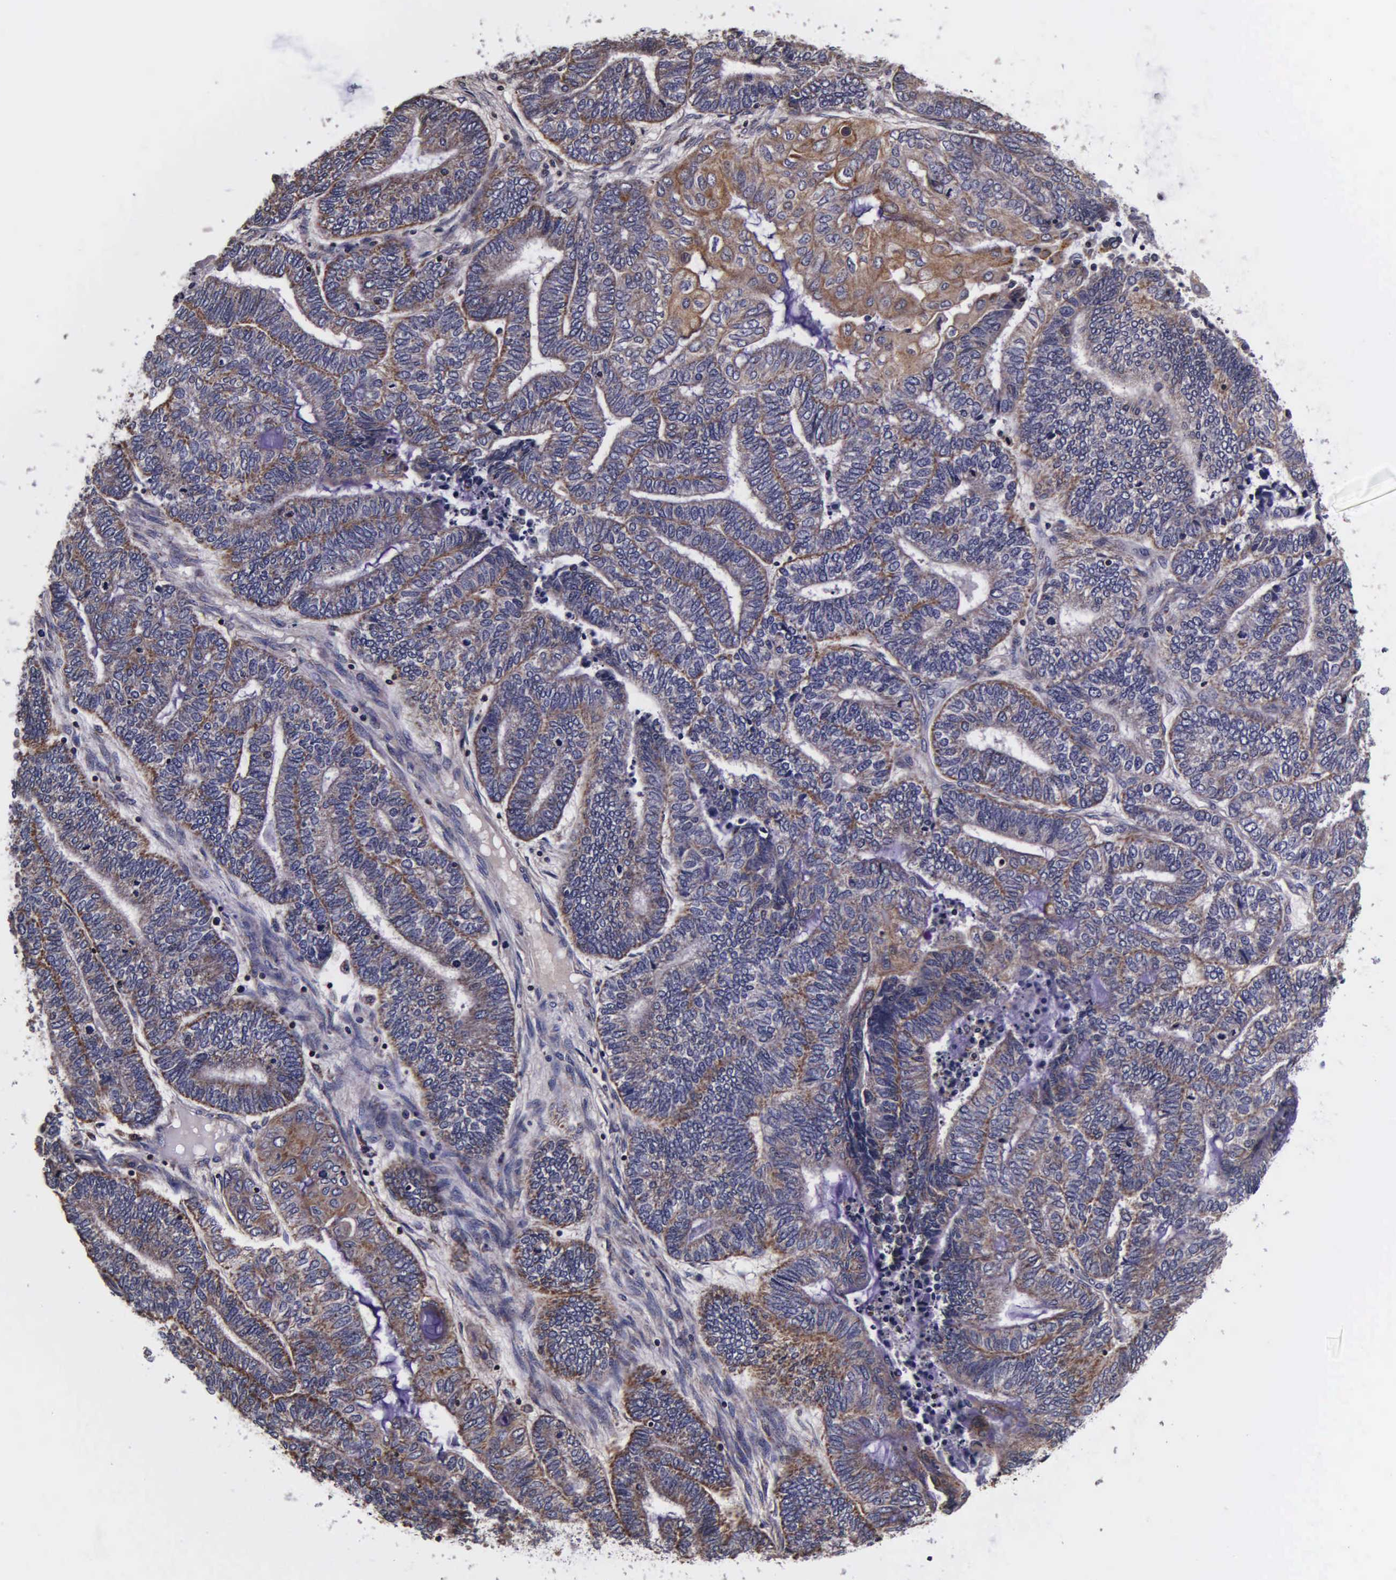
{"staining": {"intensity": "weak", "quantity": ">75%", "location": "cytoplasmic/membranous"}, "tissue": "endometrial cancer", "cell_type": "Tumor cells", "image_type": "cancer", "snomed": [{"axis": "morphology", "description": "Adenocarcinoma, NOS"}, {"axis": "topography", "description": "Uterus"}, {"axis": "topography", "description": "Endometrium"}], "caption": "Endometrial cancer (adenocarcinoma) tissue shows weak cytoplasmic/membranous positivity in about >75% of tumor cells The staining was performed using DAB (3,3'-diaminobenzidine) to visualize the protein expression in brown, while the nuclei were stained in blue with hematoxylin (Magnification: 20x).", "gene": "PSMA3", "patient": {"sex": "female", "age": 70}}